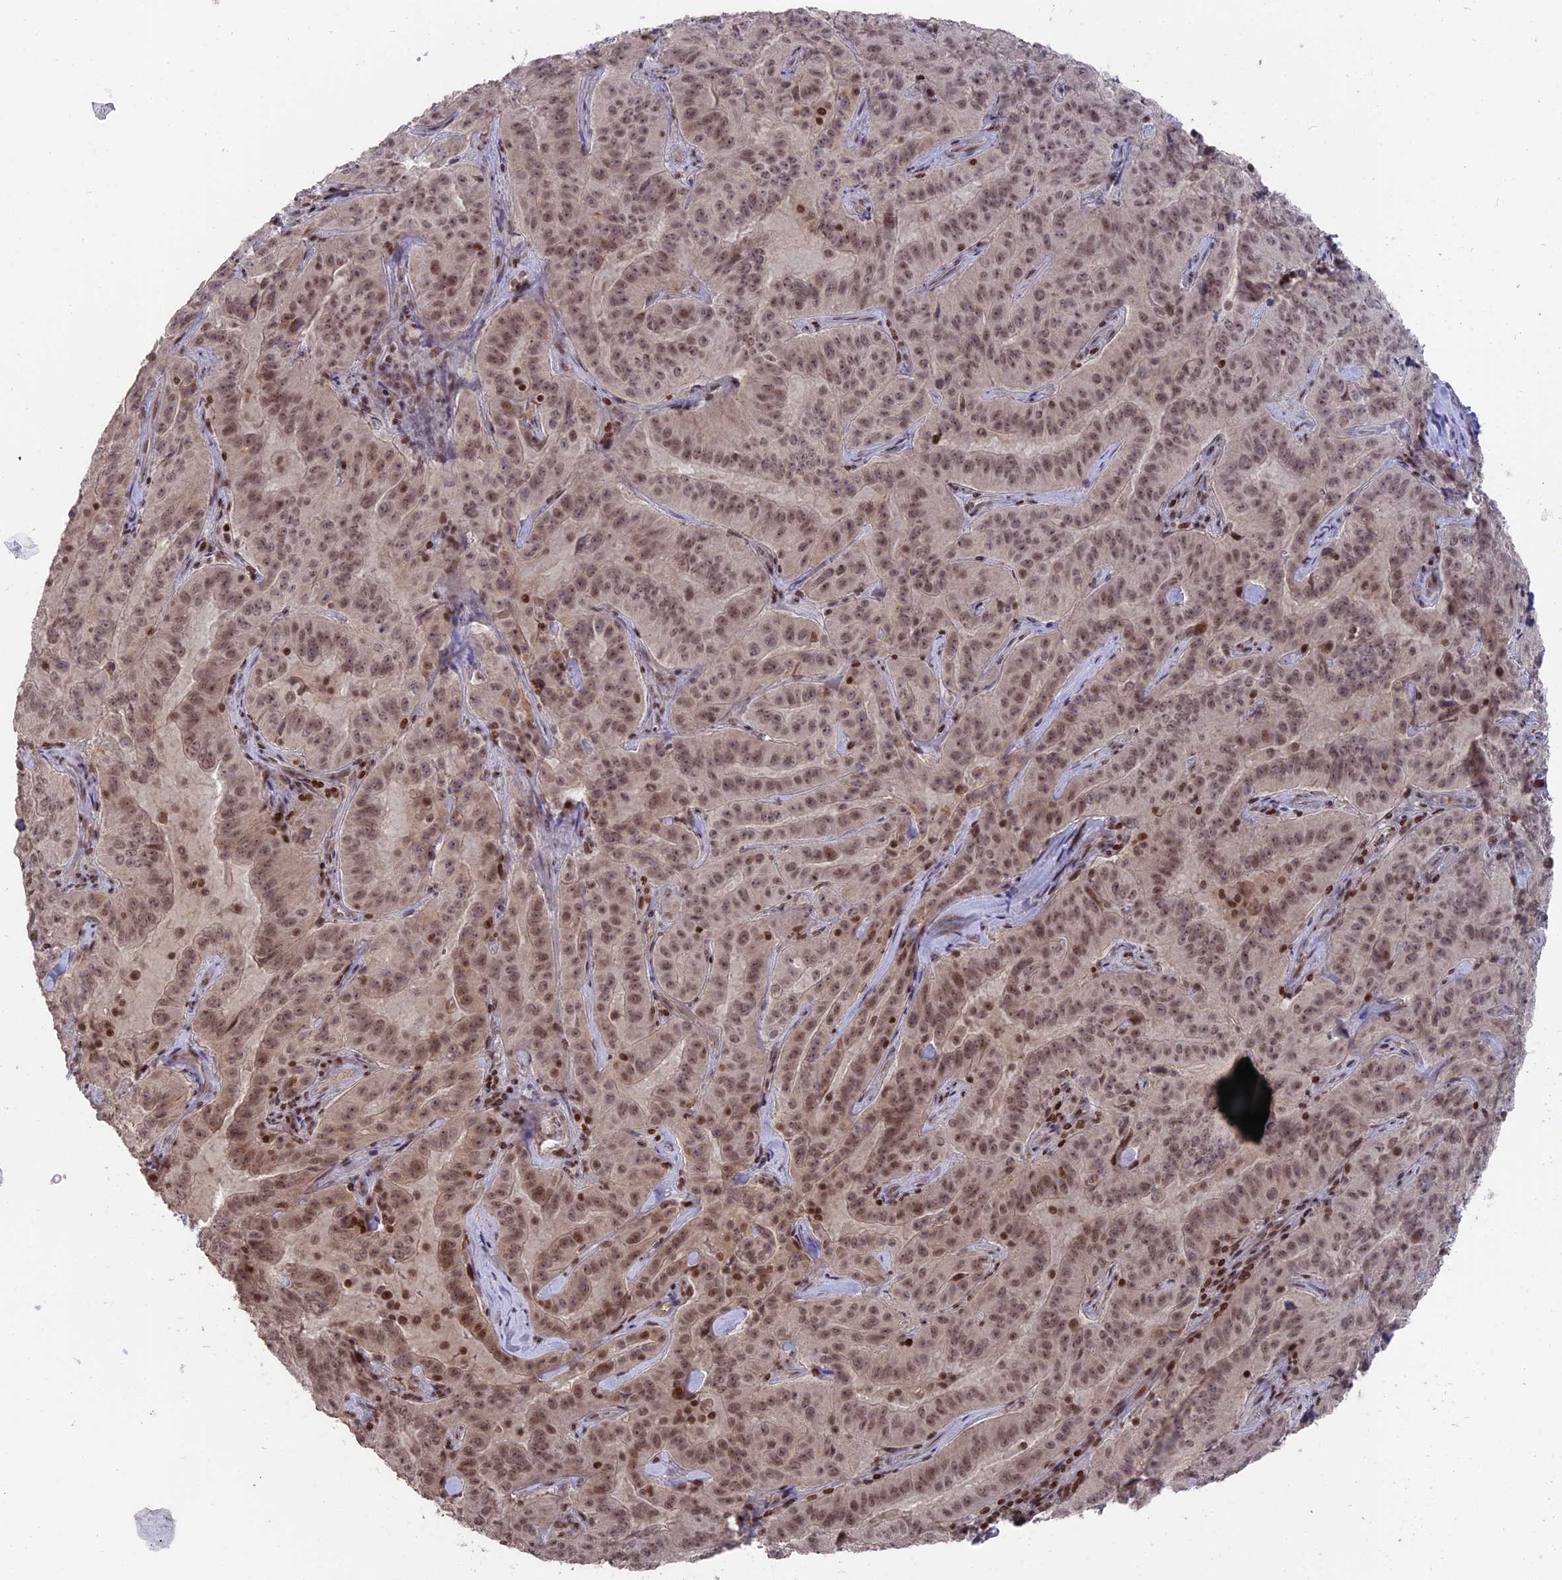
{"staining": {"intensity": "moderate", "quantity": ">75%", "location": "nuclear"}, "tissue": "pancreatic cancer", "cell_type": "Tumor cells", "image_type": "cancer", "snomed": [{"axis": "morphology", "description": "Adenocarcinoma, NOS"}, {"axis": "topography", "description": "Pancreas"}], "caption": "Immunohistochemistry (IHC) photomicrograph of neoplastic tissue: pancreatic adenocarcinoma stained using immunohistochemistry (IHC) displays medium levels of moderate protein expression localized specifically in the nuclear of tumor cells, appearing as a nuclear brown color.", "gene": "NR1H3", "patient": {"sex": "male", "age": 63}}